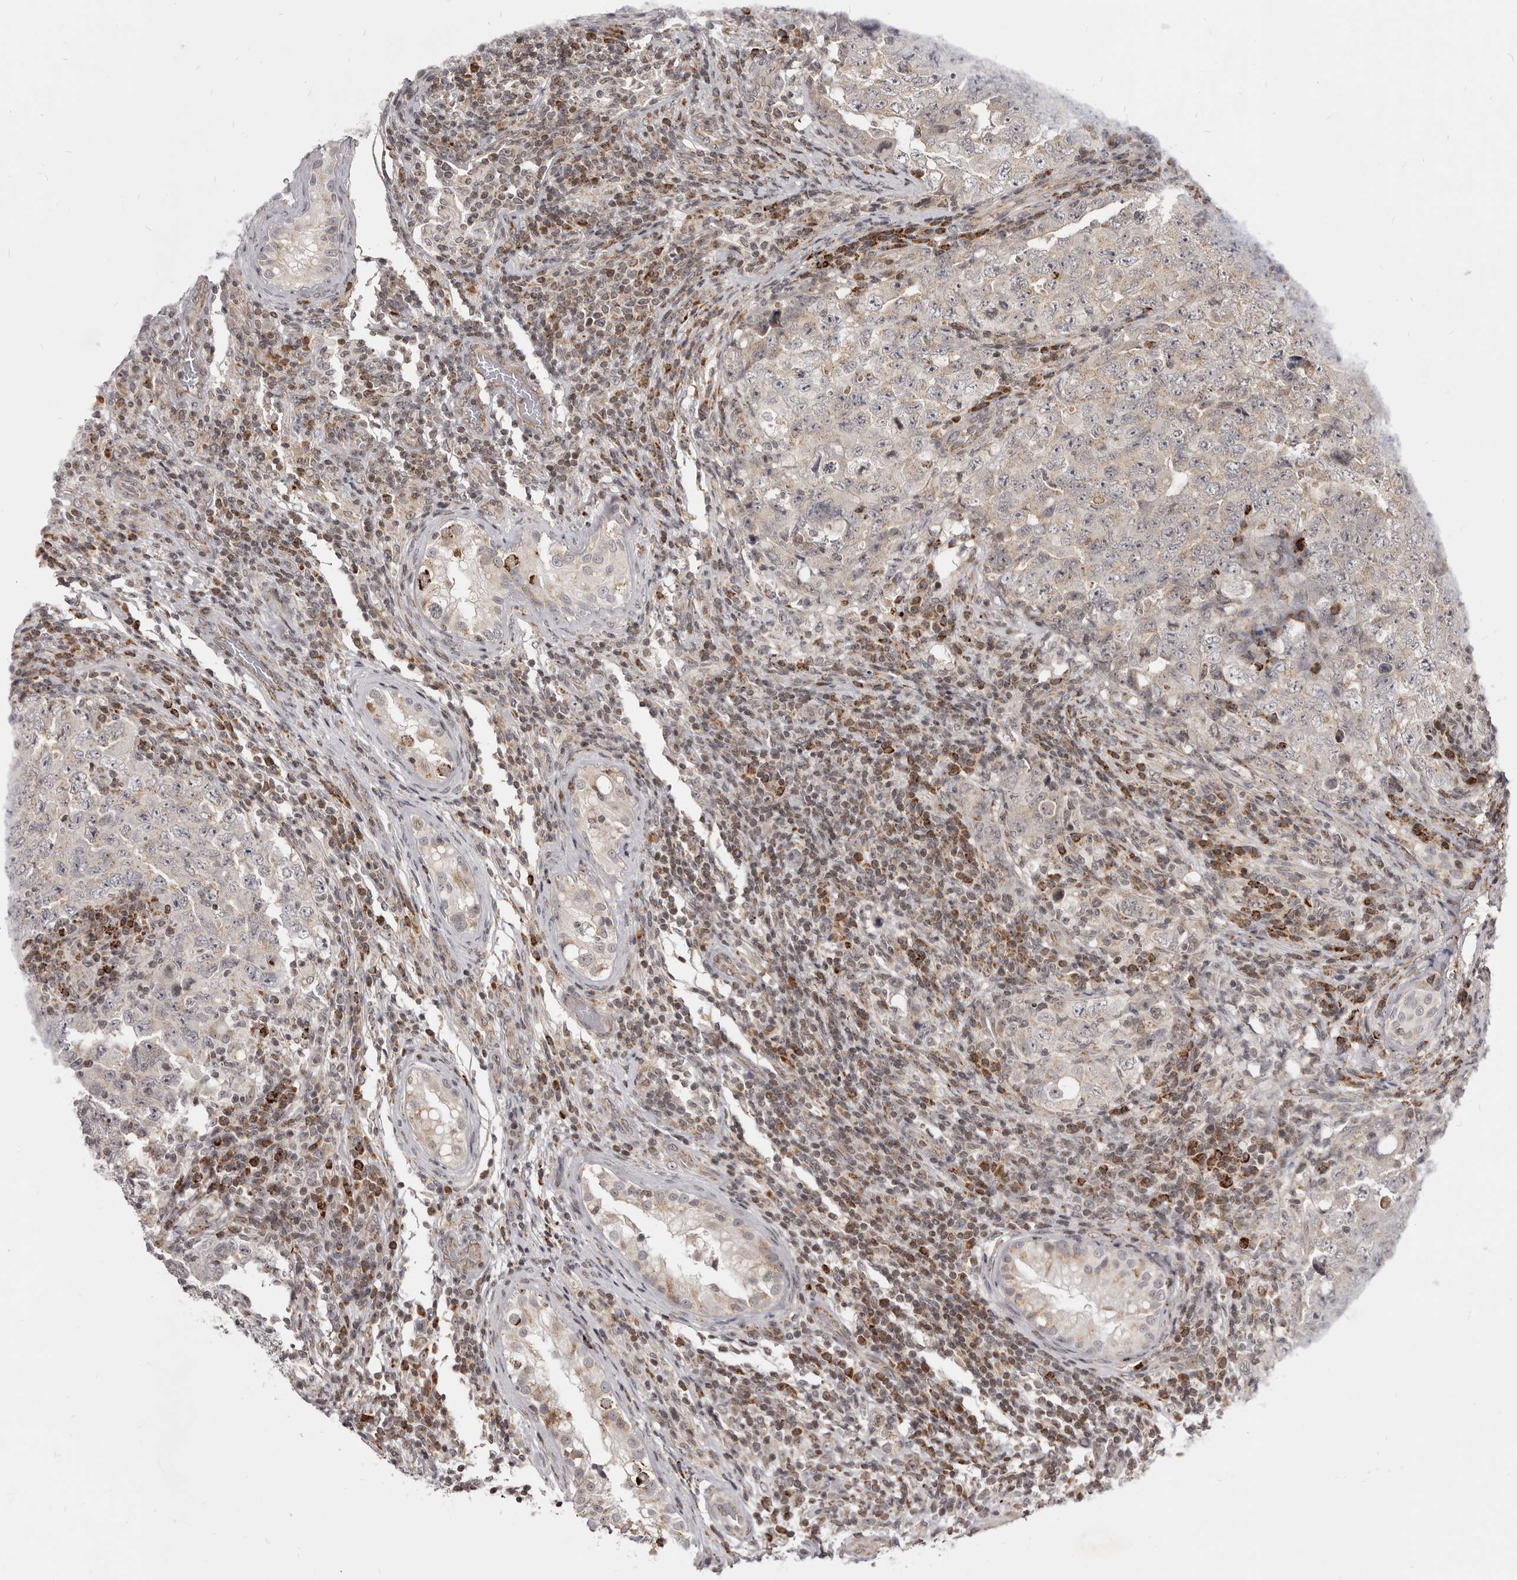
{"staining": {"intensity": "negative", "quantity": "none", "location": "none"}, "tissue": "testis cancer", "cell_type": "Tumor cells", "image_type": "cancer", "snomed": [{"axis": "morphology", "description": "Carcinoma, Embryonal, NOS"}, {"axis": "topography", "description": "Testis"}], "caption": "A high-resolution histopathology image shows IHC staining of testis embryonal carcinoma, which exhibits no significant positivity in tumor cells.", "gene": "THUMPD1", "patient": {"sex": "male", "age": 26}}